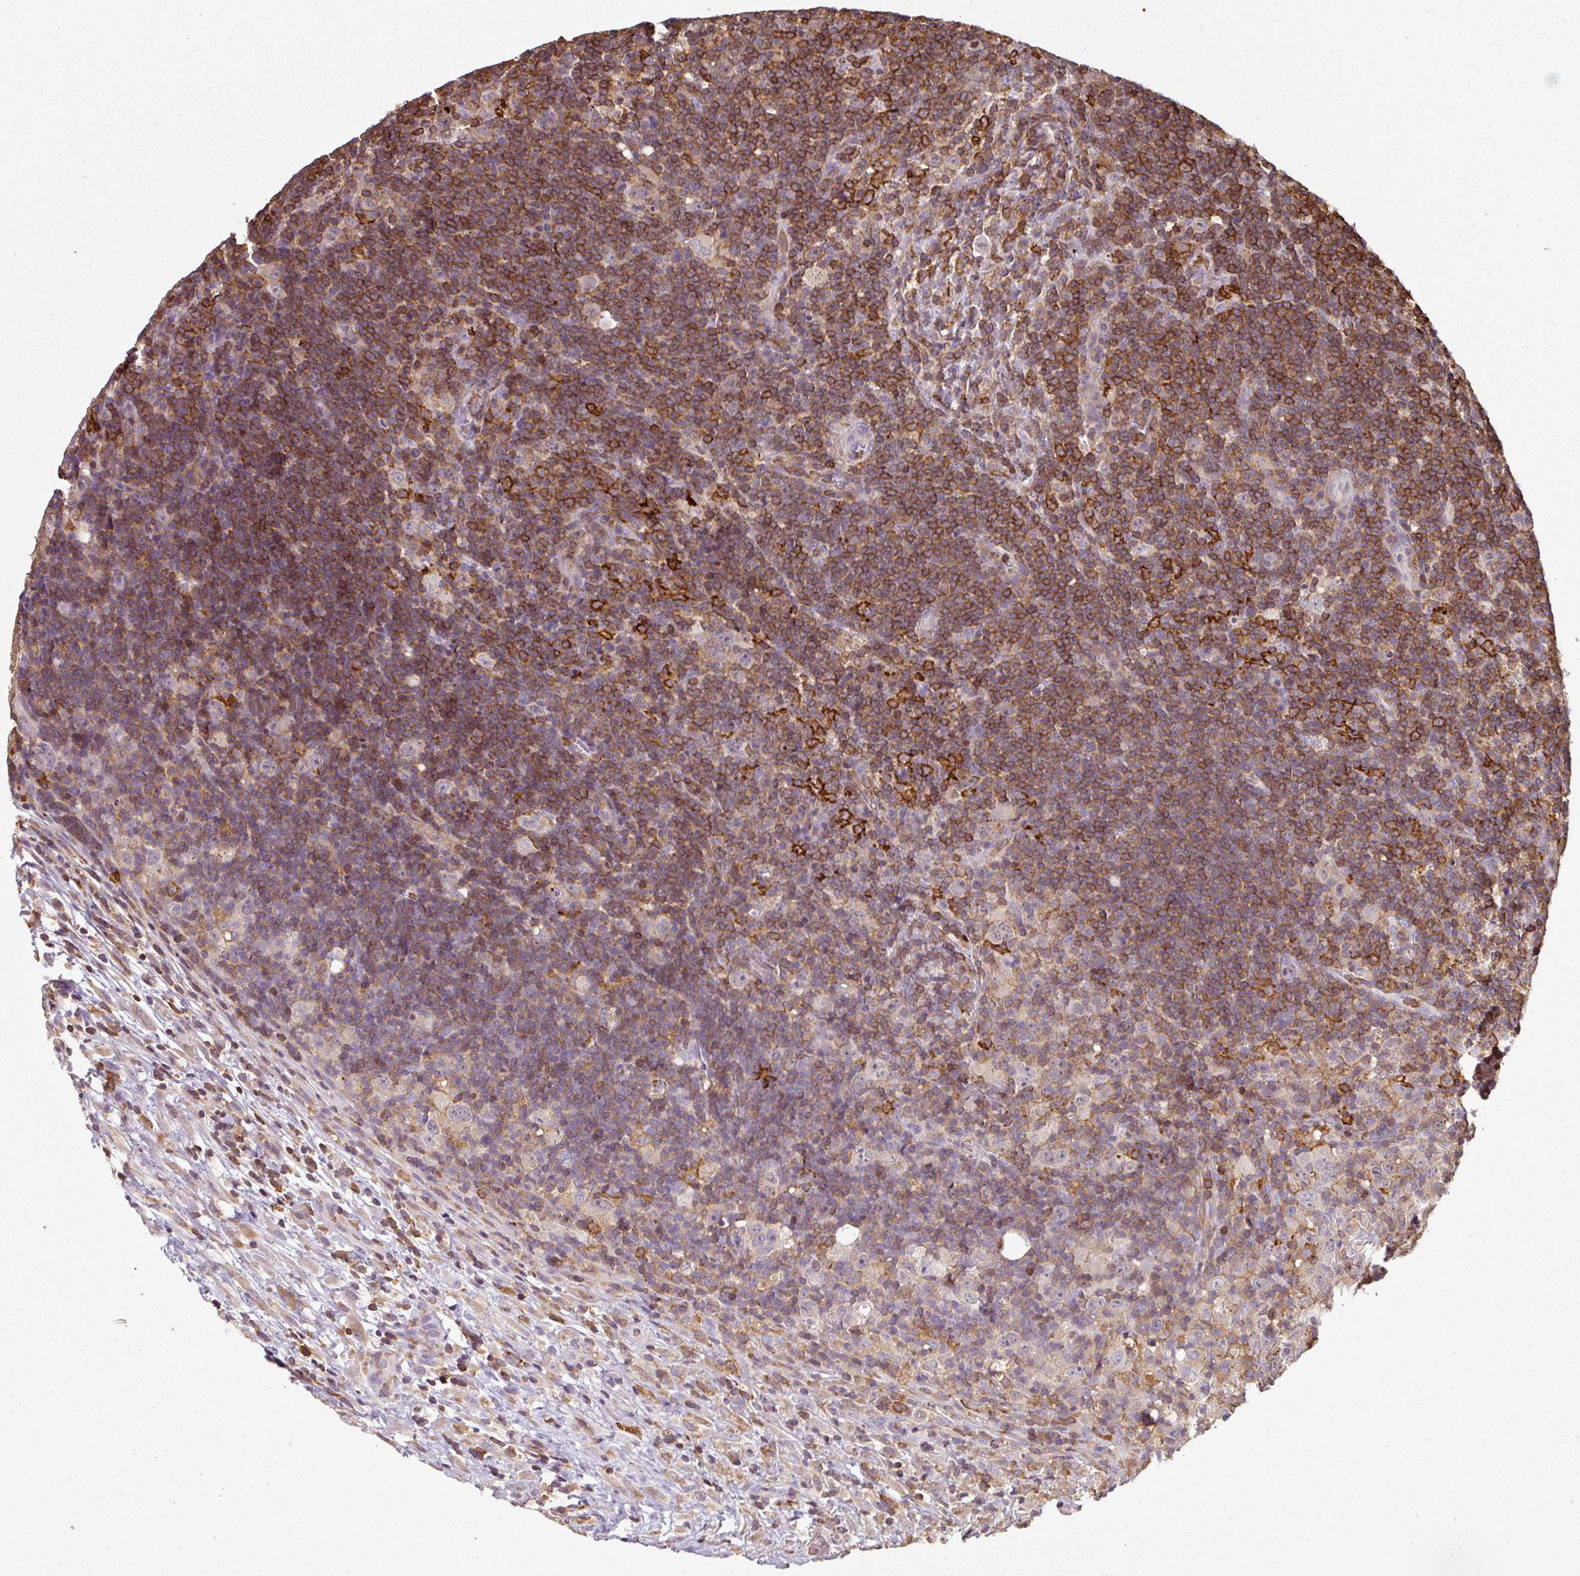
{"staining": {"intensity": "negative", "quantity": "none", "location": "none"}, "tissue": "lymphoma", "cell_type": "Tumor cells", "image_type": "cancer", "snomed": [{"axis": "morphology", "description": "Hodgkin's disease, NOS"}, {"axis": "topography", "description": "Lymph node"}], "caption": "This is a micrograph of IHC staining of Hodgkin's disease, which shows no positivity in tumor cells.", "gene": "OLFML2B", "patient": {"sex": "female", "age": 18}}